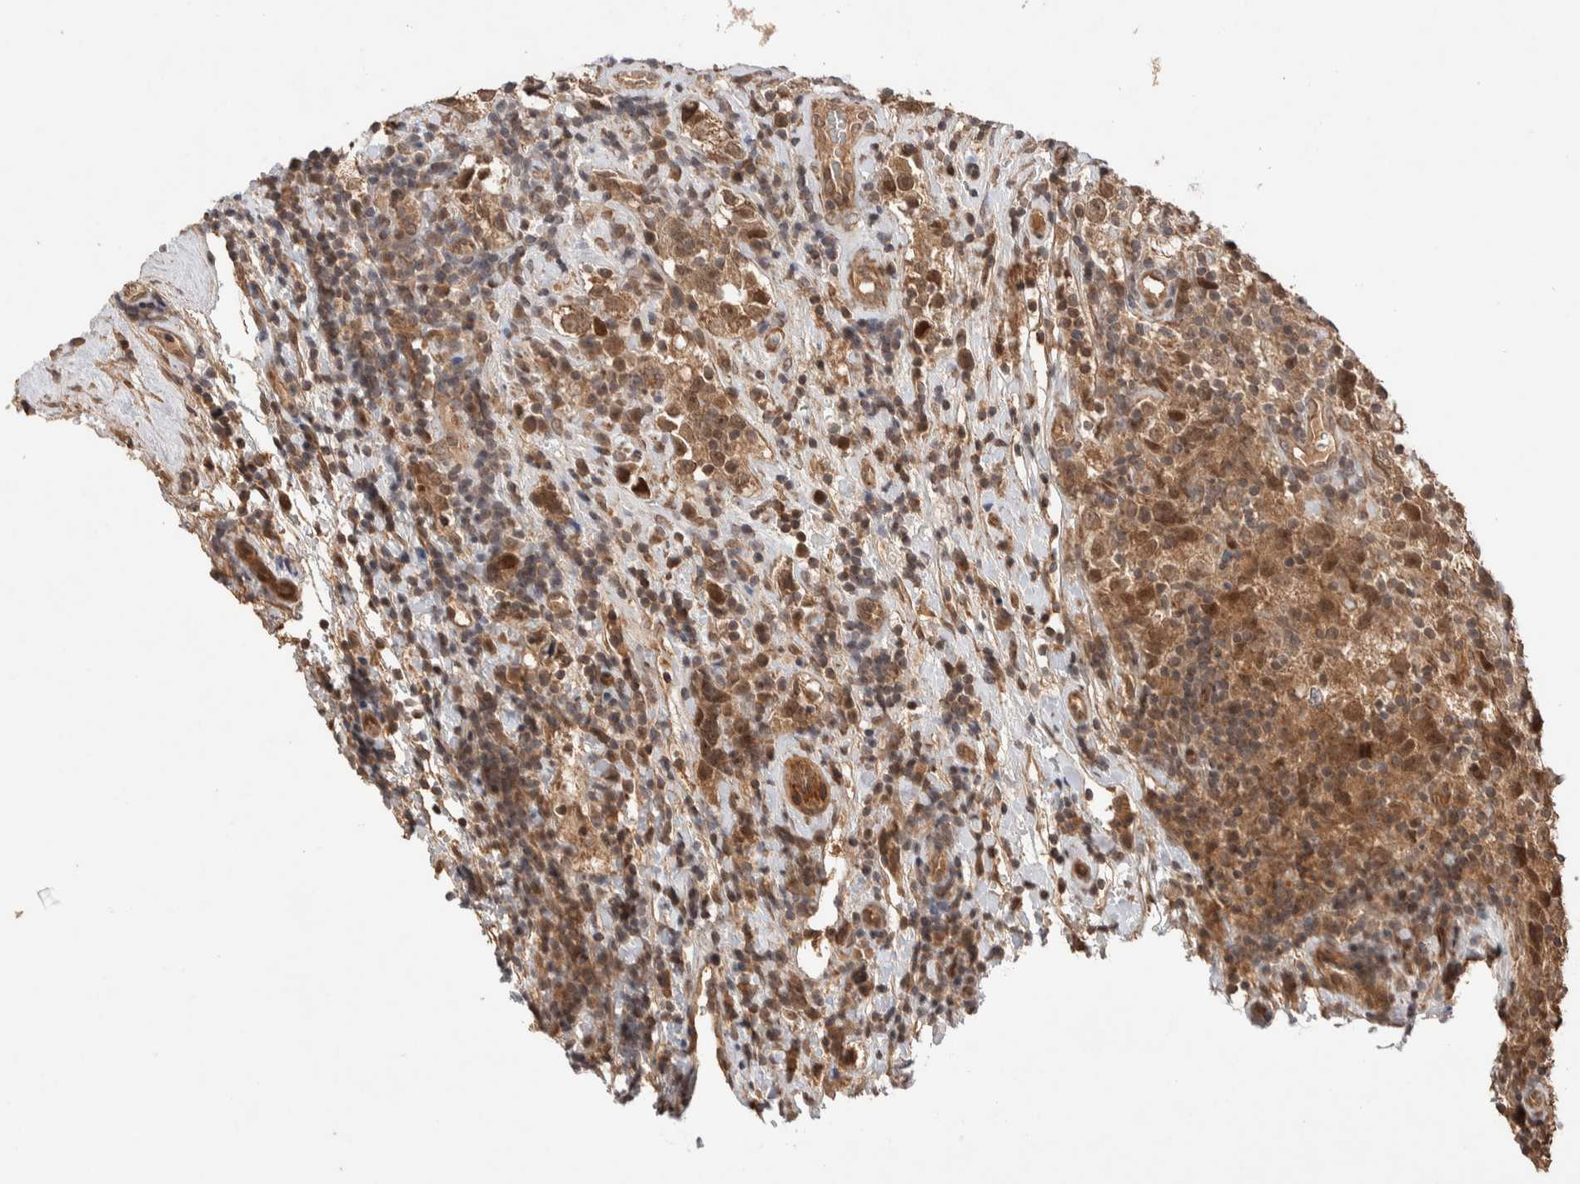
{"staining": {"intensity": "moderate", "quantity": ">75%", "location": "cytoplasmic/membranous,nuclear"}, "tissue": "testis cancer", "cell_type": "Tumor cells", "image_type": "cancer", "snomed": [{"axis": "morphology", "description": "Normal tissue, NOS"}, {"axis": "morphology", "description": "Seminoma, NOS"}, {"axis": "topography", "description": "Testis"}], "caption": "Immunohistochemical staining of testis cancer displays medium levels of moderate cytoplasmic/membranous and nuclear protein staining in approximately >75% of tumor cells.", "gene": "PRDM15", "patient": {"sex": "male", "age": 43}}